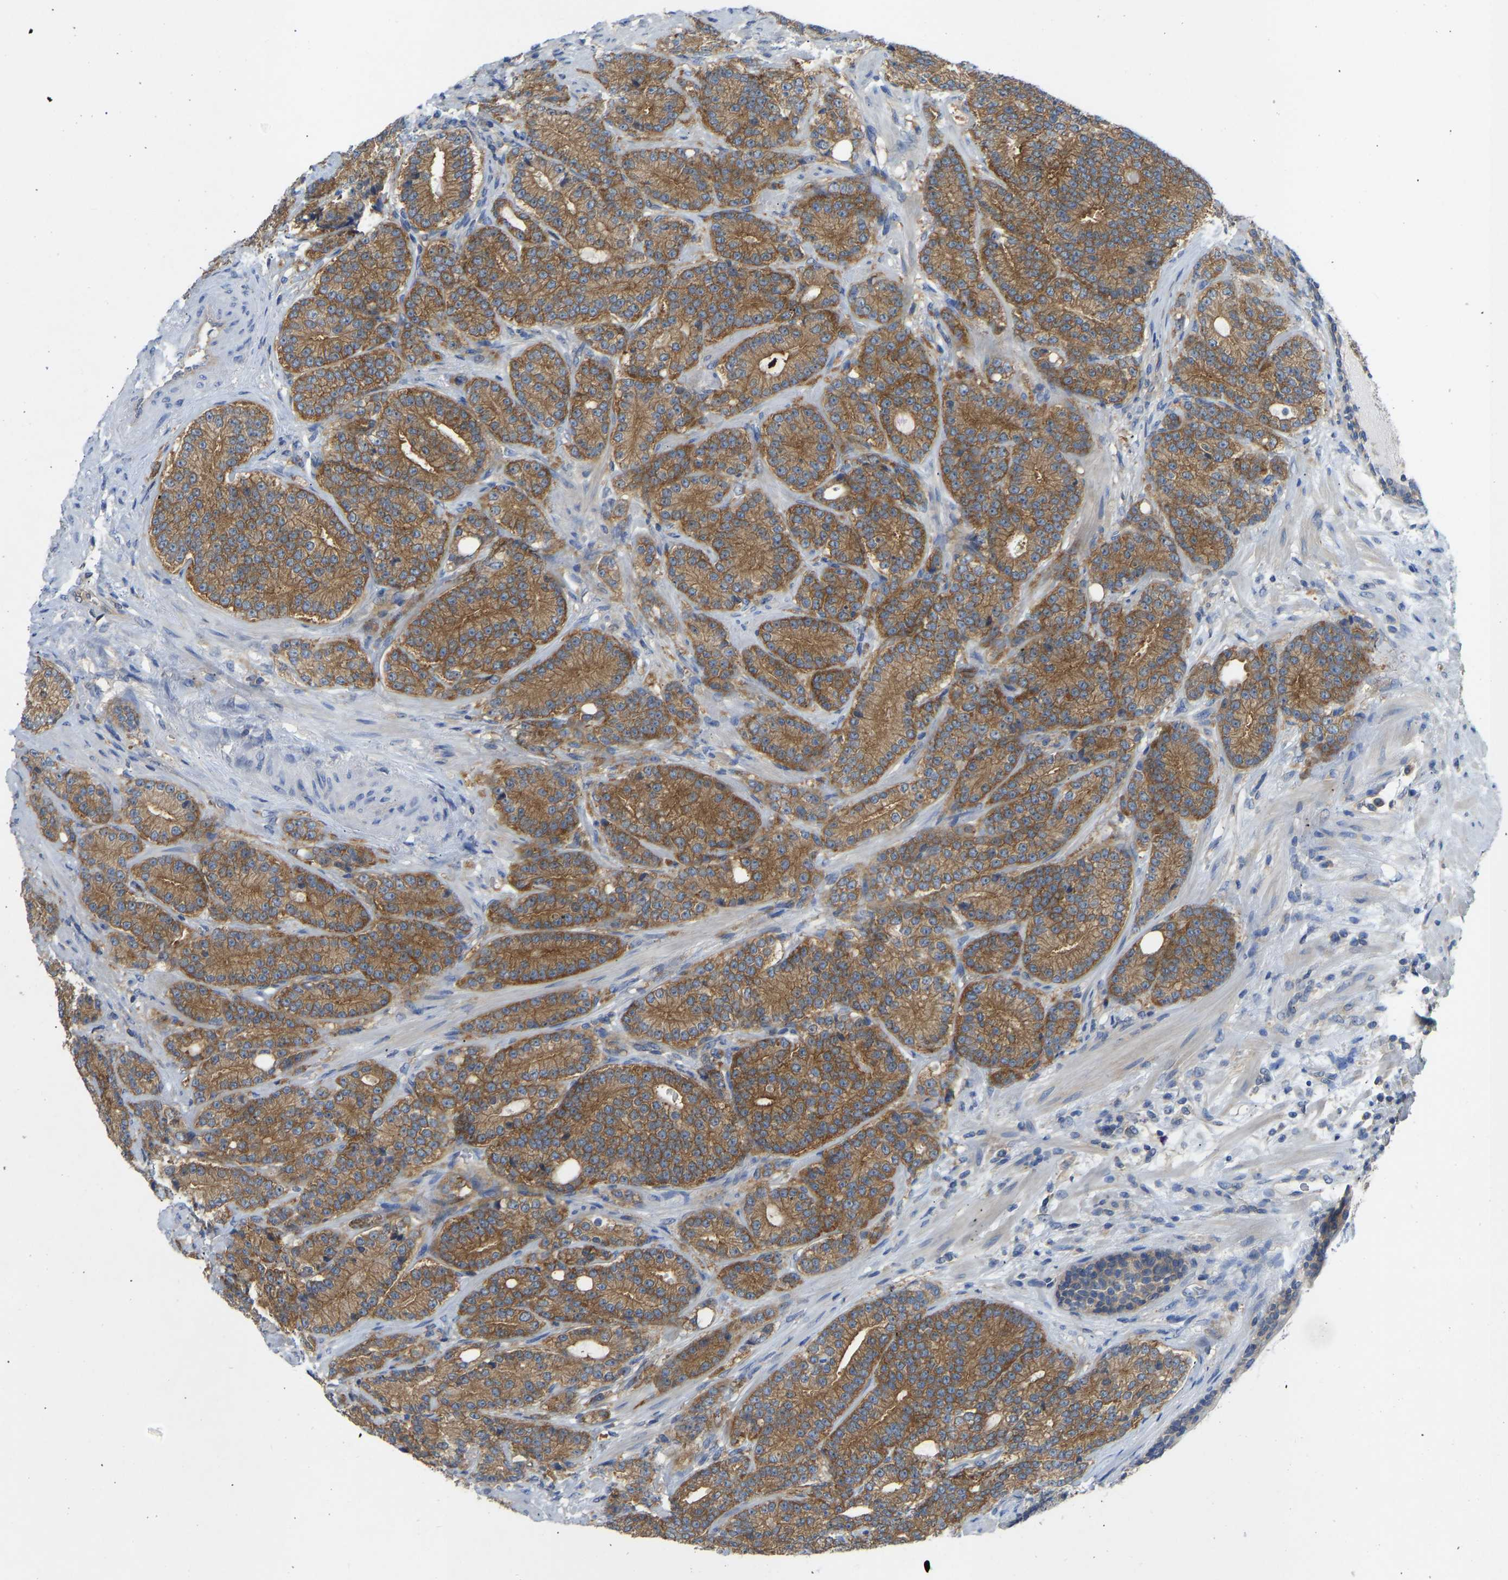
{"staining": {"intensity": "moderate", "quantity": ">75%", "location": "cytoplasmic/membranous"}, "tissue": "prostate cancer", "cell_type": "Tumor cells", "image_type": "cancer", "snomed": [{"axis": "morphology", "description": "Adenocarcinoma, High grade"}, {"axis": "topography", "description": "Prostate"}], "caption": "Protein expression analysis of human prostate cancer reveals moderate cytoplasmic/membranous expression in approximately >75% of tumor cells.", "gene": "PPP3CA", "patient": {"sex": "male", "age": 61}}